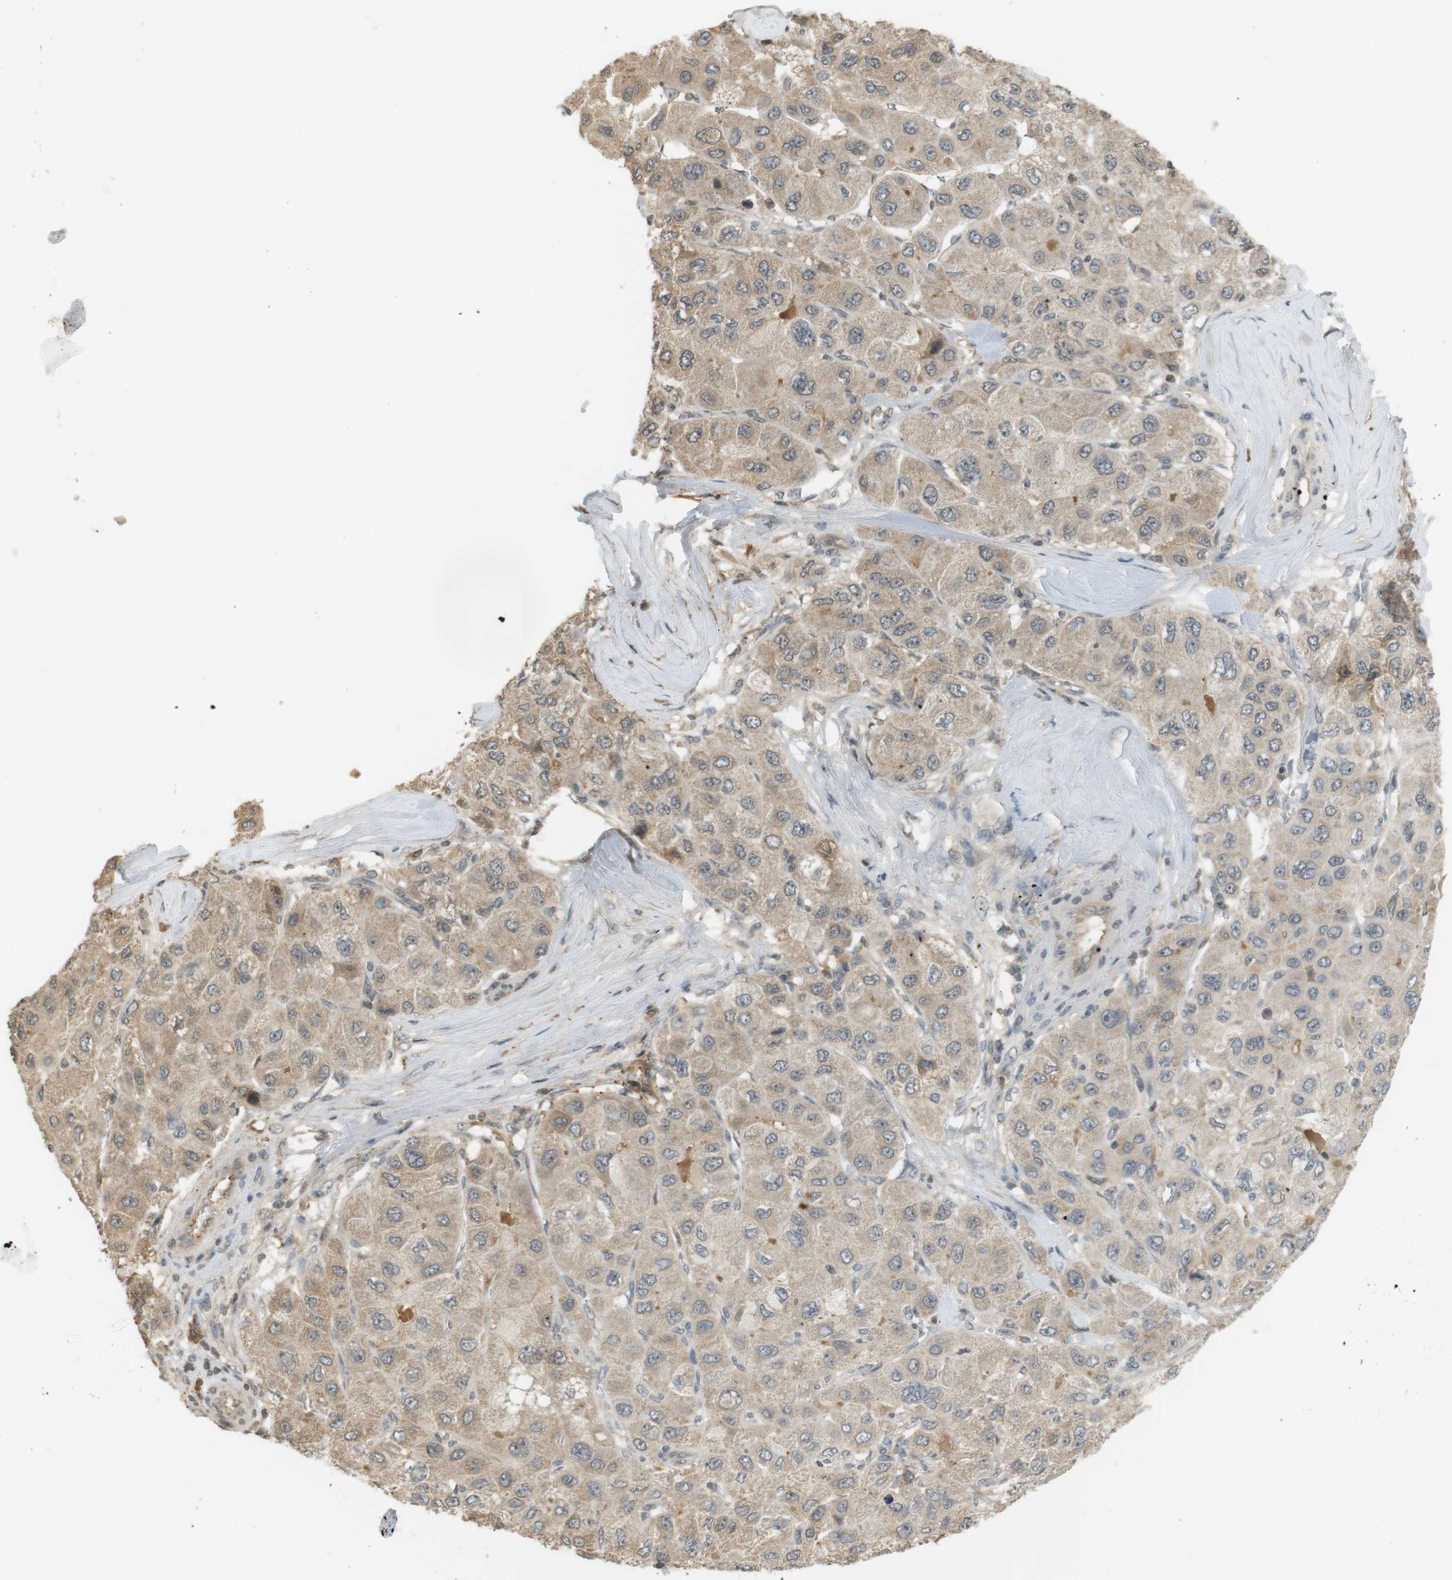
{"staining": {"intensity": "moderate", "quantity": ">75%", "location": "cytoplasmic/membranous"}, "tissue": "liver cancer", "cell_type": "Tumor cells", "image_type": "cancer", "snomed": [{"axis": "morphology", "description": "Carcinoma, Hepatocellular, NOS"}, {"axis": "topography", "description": "Liver"}], "caption": "A photomicrograph of hepatocellular carcinoma (liver) stained for a protein displays moderate cytoplasmic/membranous brown staining in tumor cells. The staining was performed using DAB (3,3'-diaminobenzidine) to visualize the protein expression in brown, while the nuclei were stained in blue with hematoxylin (Magnification: 20x).", "gene": "SRR", "patient": {"sex": "male", "age": 80}}